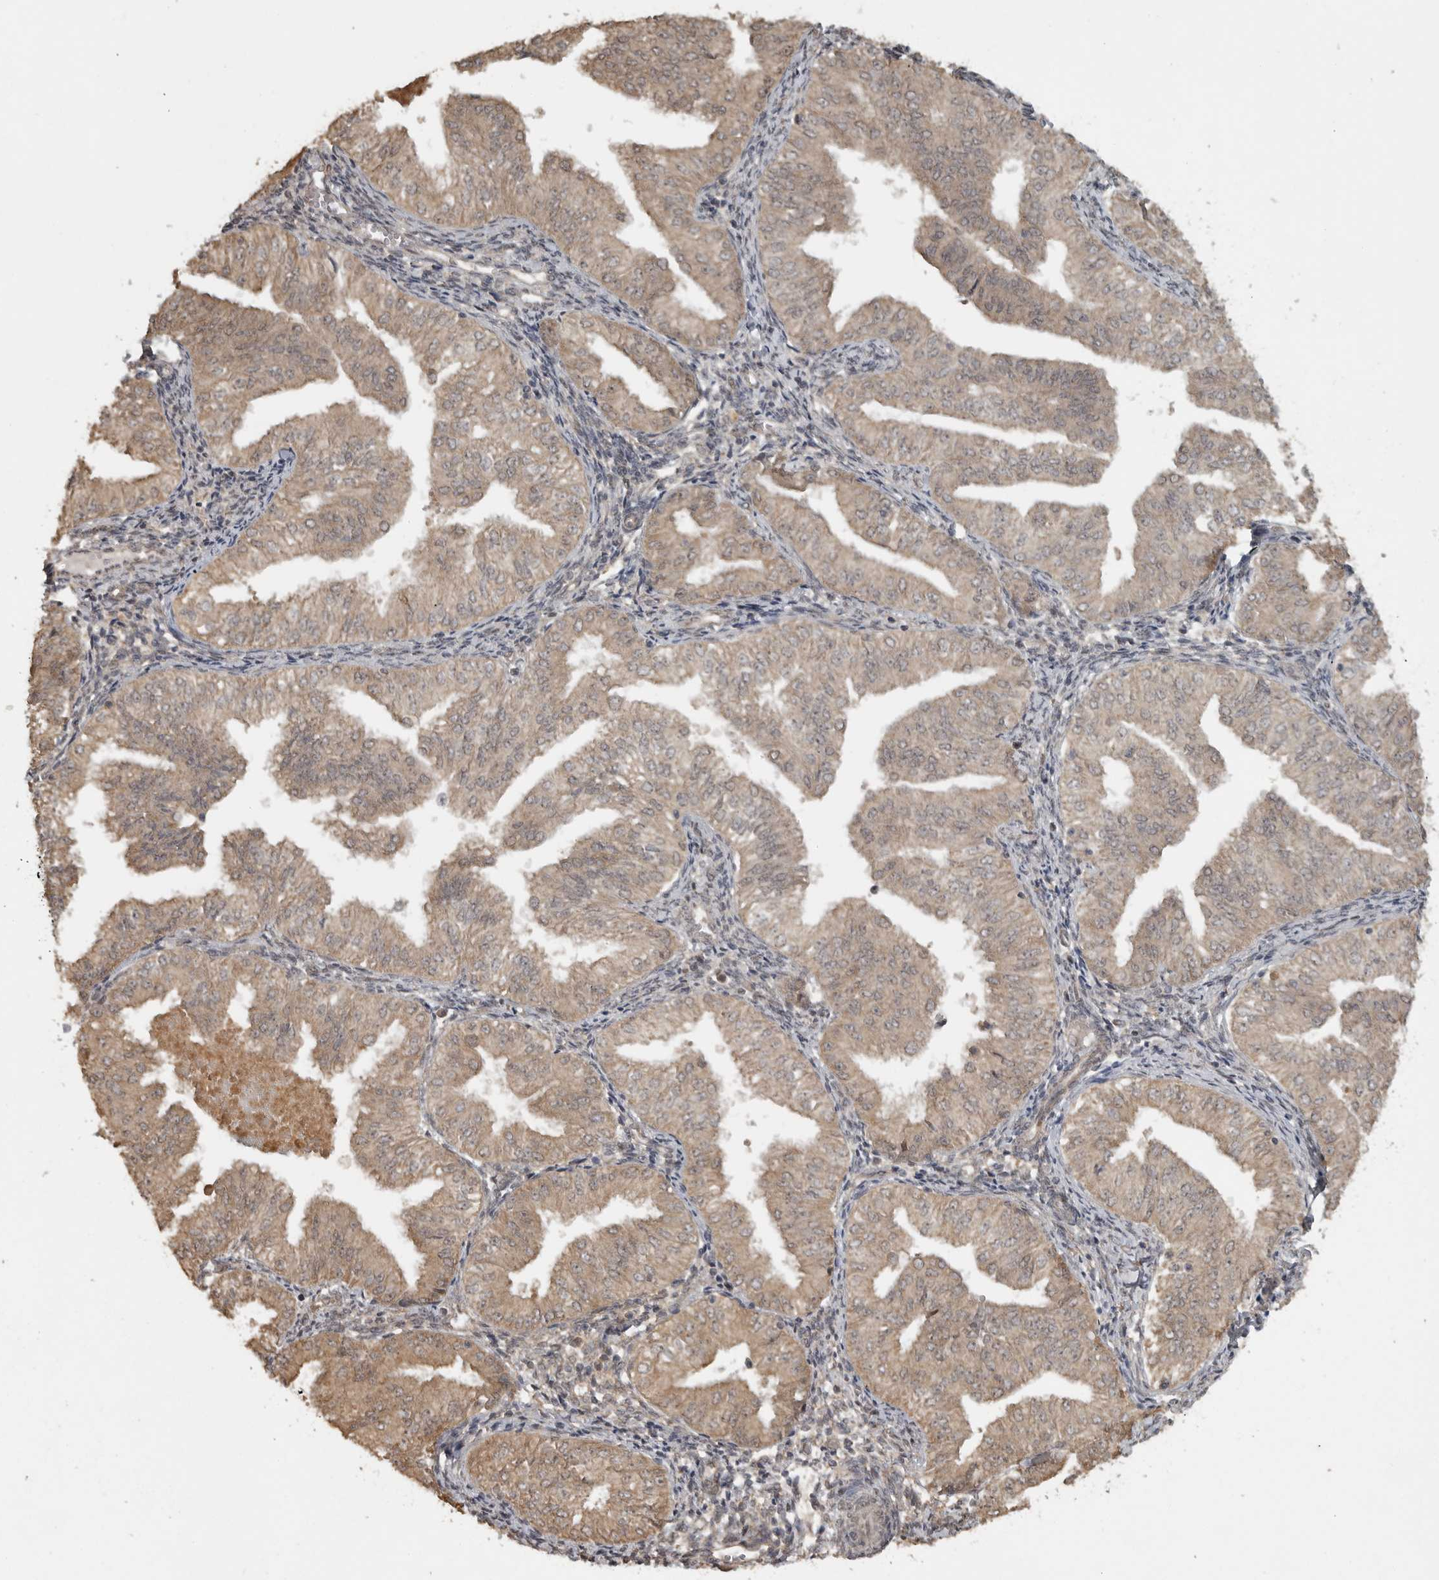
{"staining": {"intensity": "weak", "quantity": ">75%", "location": "cytoplasmic/membranous"}, "tissue": "endometrial cancer", "cell_type": "Tumor cells", "image_type": "cancer", "snomed": [{"axis": "morphology", "description": "Normal tissue, NOS"}, {"axis": "morphology", "description": "Adenocarcinoma, NOS"}, {"axis": "topography", "description": "Endometrium"}], "caption": "Immunohistochemical staining of endometrial adenocarcinoma demonstrates weak cytoplasmic/membranous protein expression in approximately >75% of tumor cells.", "gene": "LLGL1", "patient": {"sex": "female", "age": 53}}